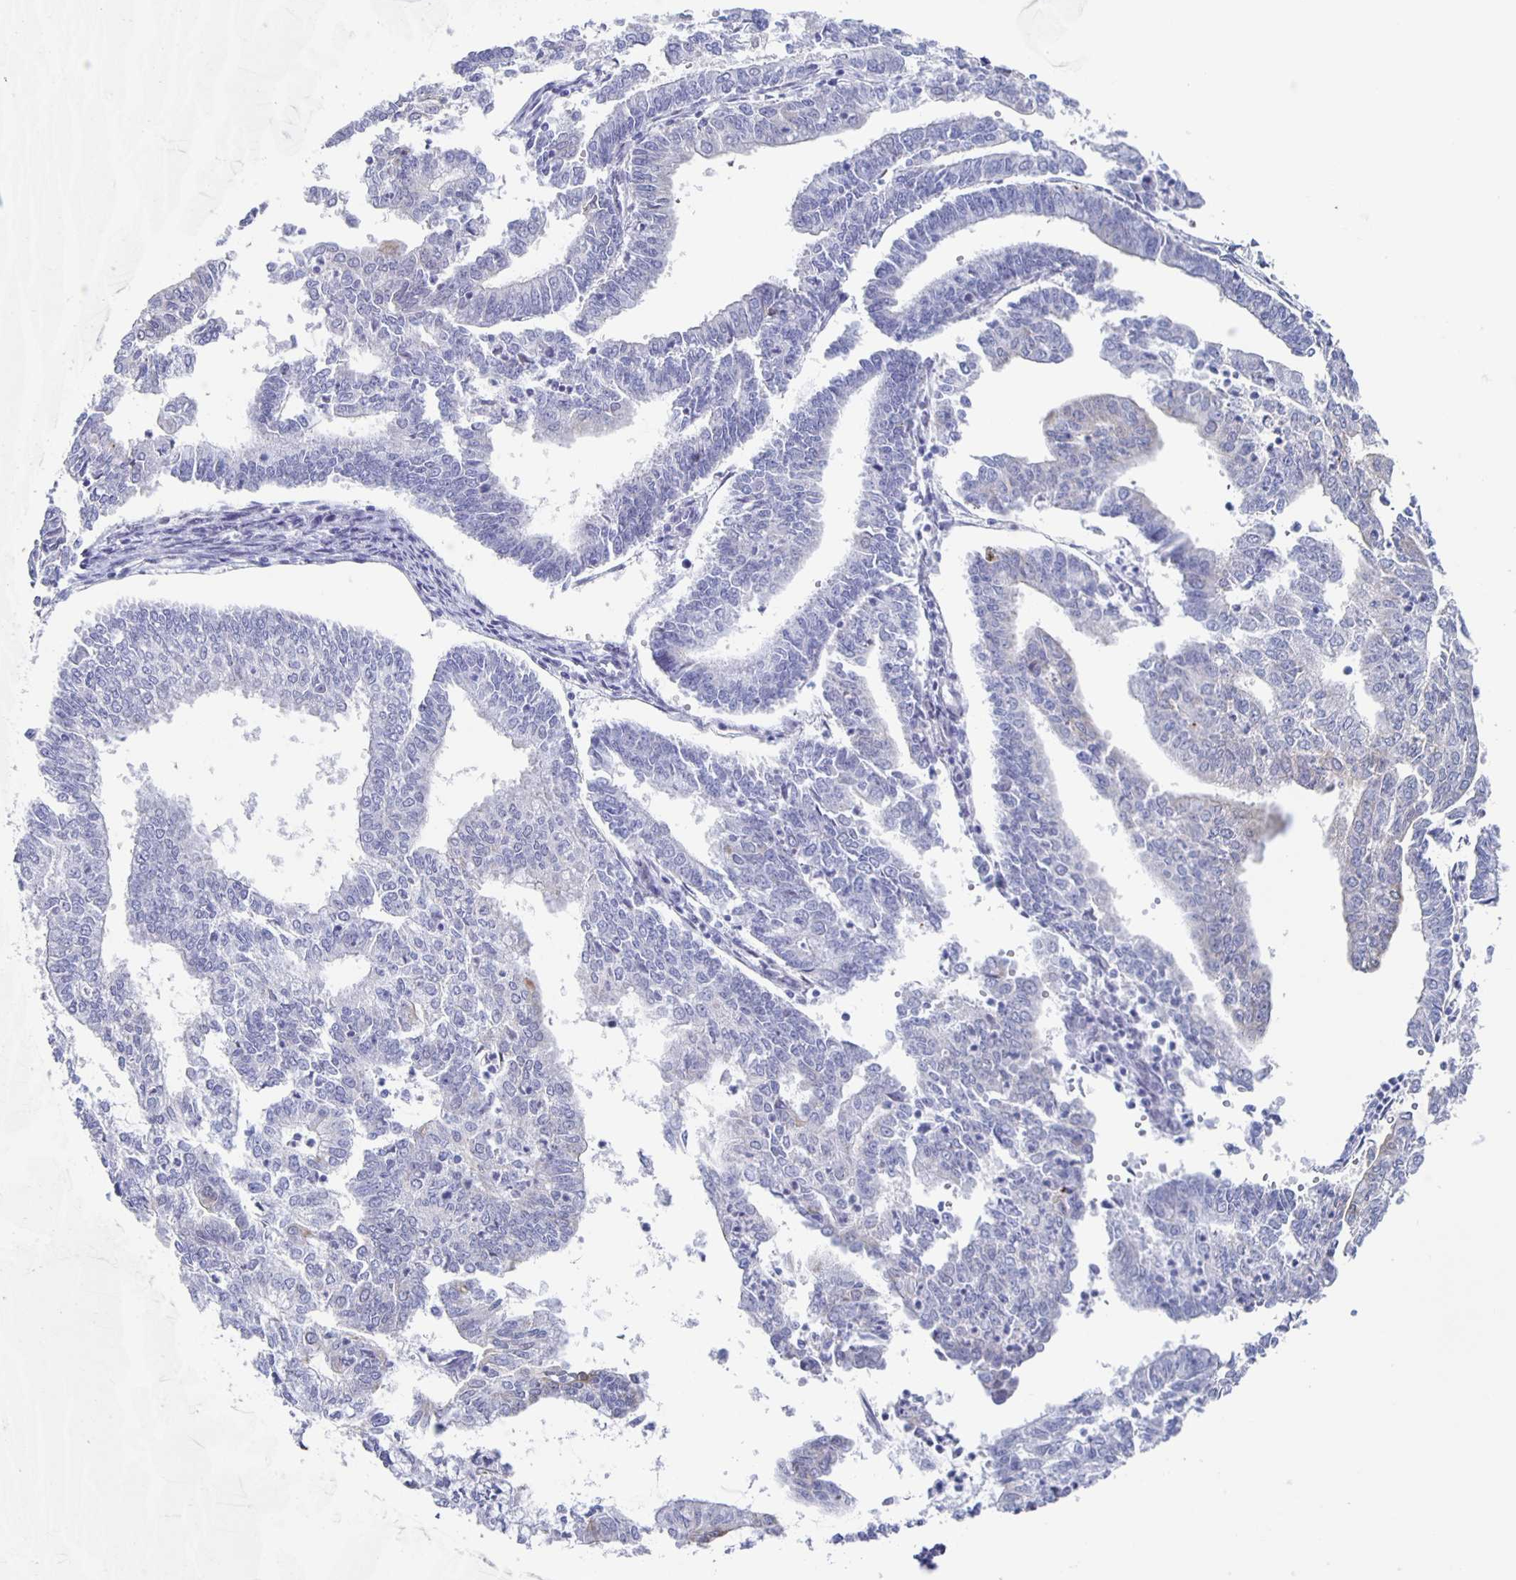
{"staining": {"intensity": "weak", "quantity": "<25%", "location": "cytoplasmic/membranous"}, "tissue": "endometrial cancer", "cell_type": "Tumor cells", "image_type": "cancer", "snomed": [{"axis": "morphology", "description": "Adenocarcinoma, NOS"}, {"axis": "topography", "description": "Endometrium"}], "caption": "DAB (3,3'-diaminobenzidine) immunohistochemical staining of endometrial adenocarcinoma shows no significant expression in tumor cells.", "gene": "CCDC17", "patient": {"sex": "female", "age": 61}}